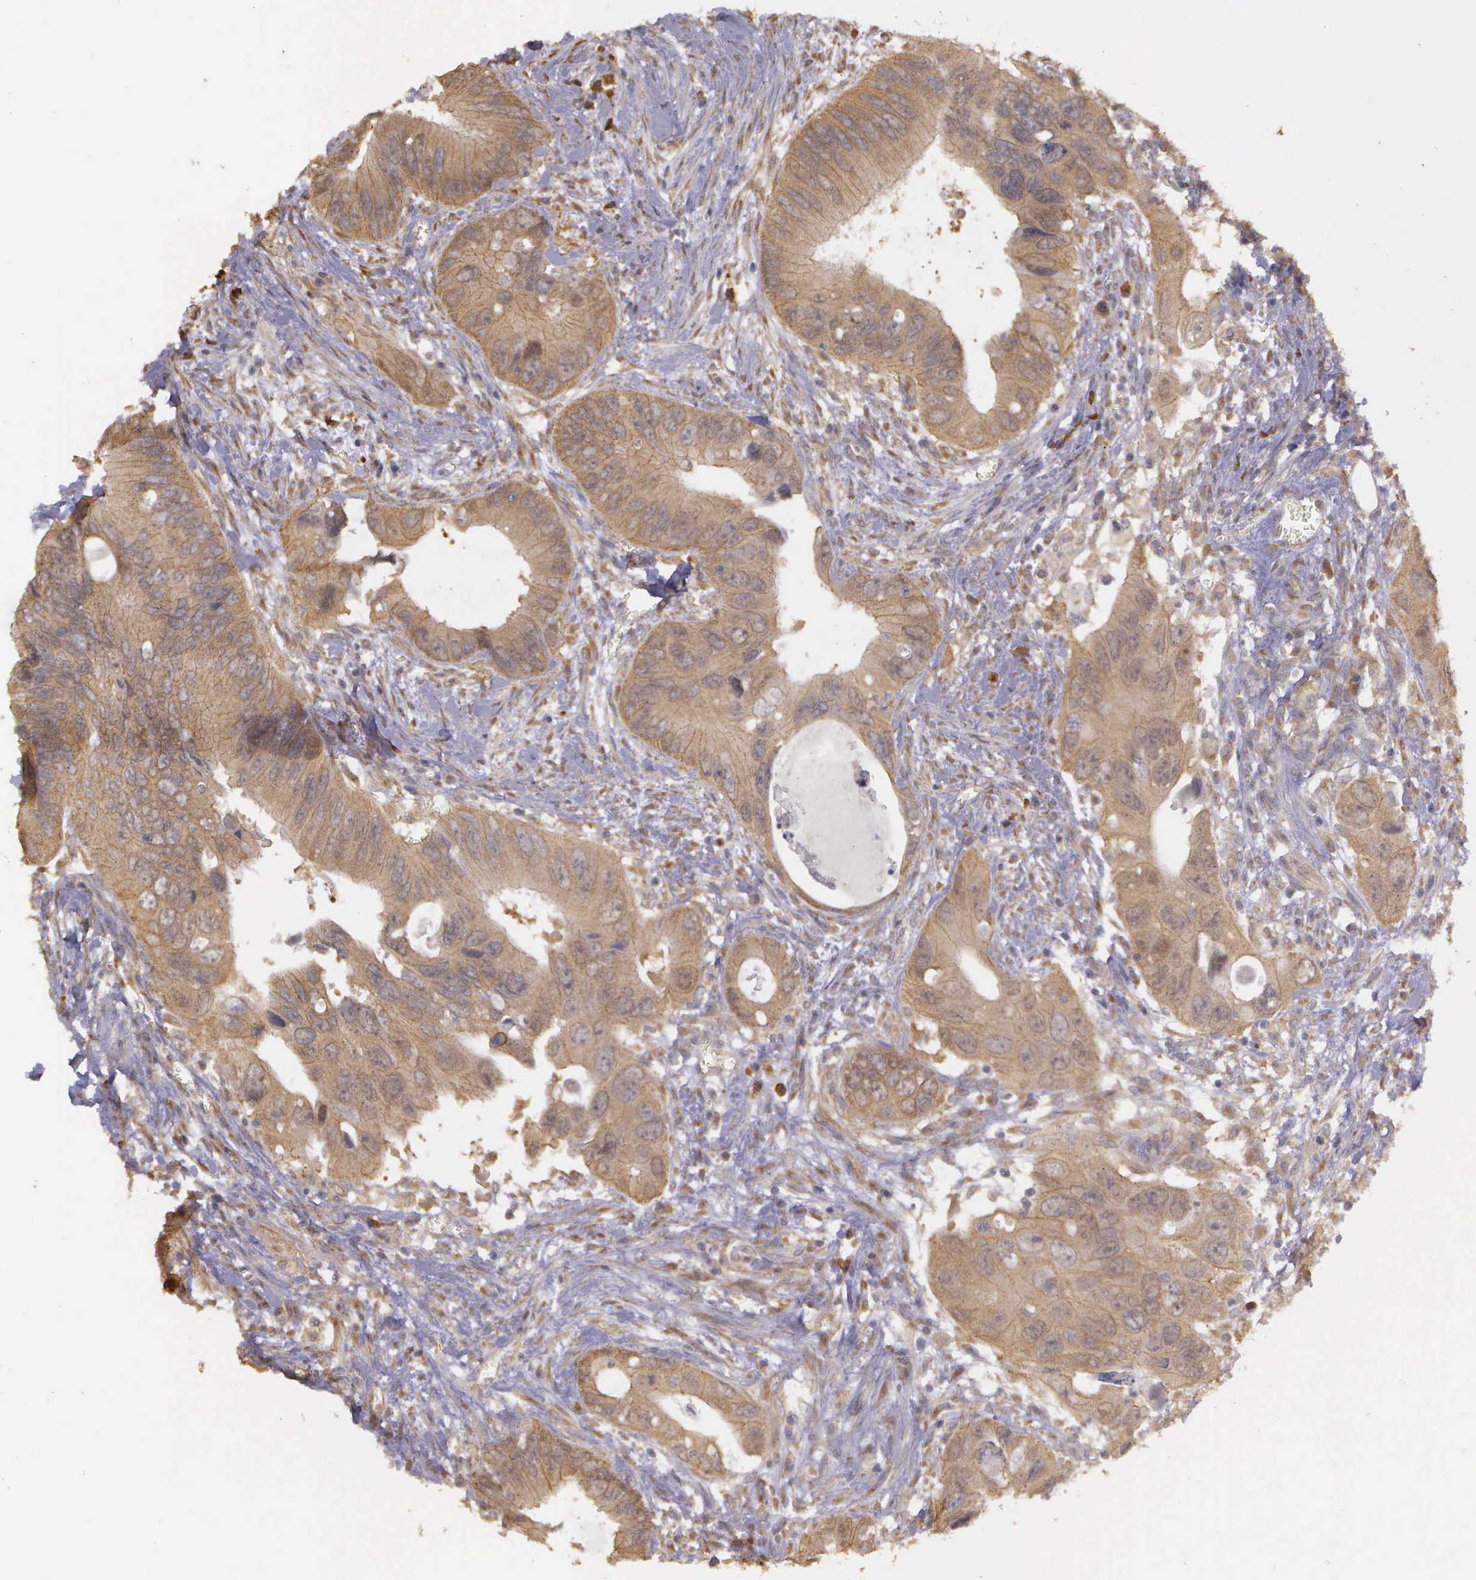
{"staining": {"intensity": "moderate", "quantity": ">75%", "location": "cytoplasmic/membranous"}, "tissue": "colorectal cancer", "cell_type": "Tumor cells", "image_type": "cancer", "snomed": [{"axis": "morphology", "description": "Adenocarcinoma, NOS"}, {"axis": "topography", "description": "Rectum"}], "caption": "Protein expression analysis of human adenocarcinoma (colorectal) reveals moderate cytoplasmic/membranous staining in about >75% of tumor cells.", "gene": "EIF5", "patient": {"sex": "male", "age": 70}}